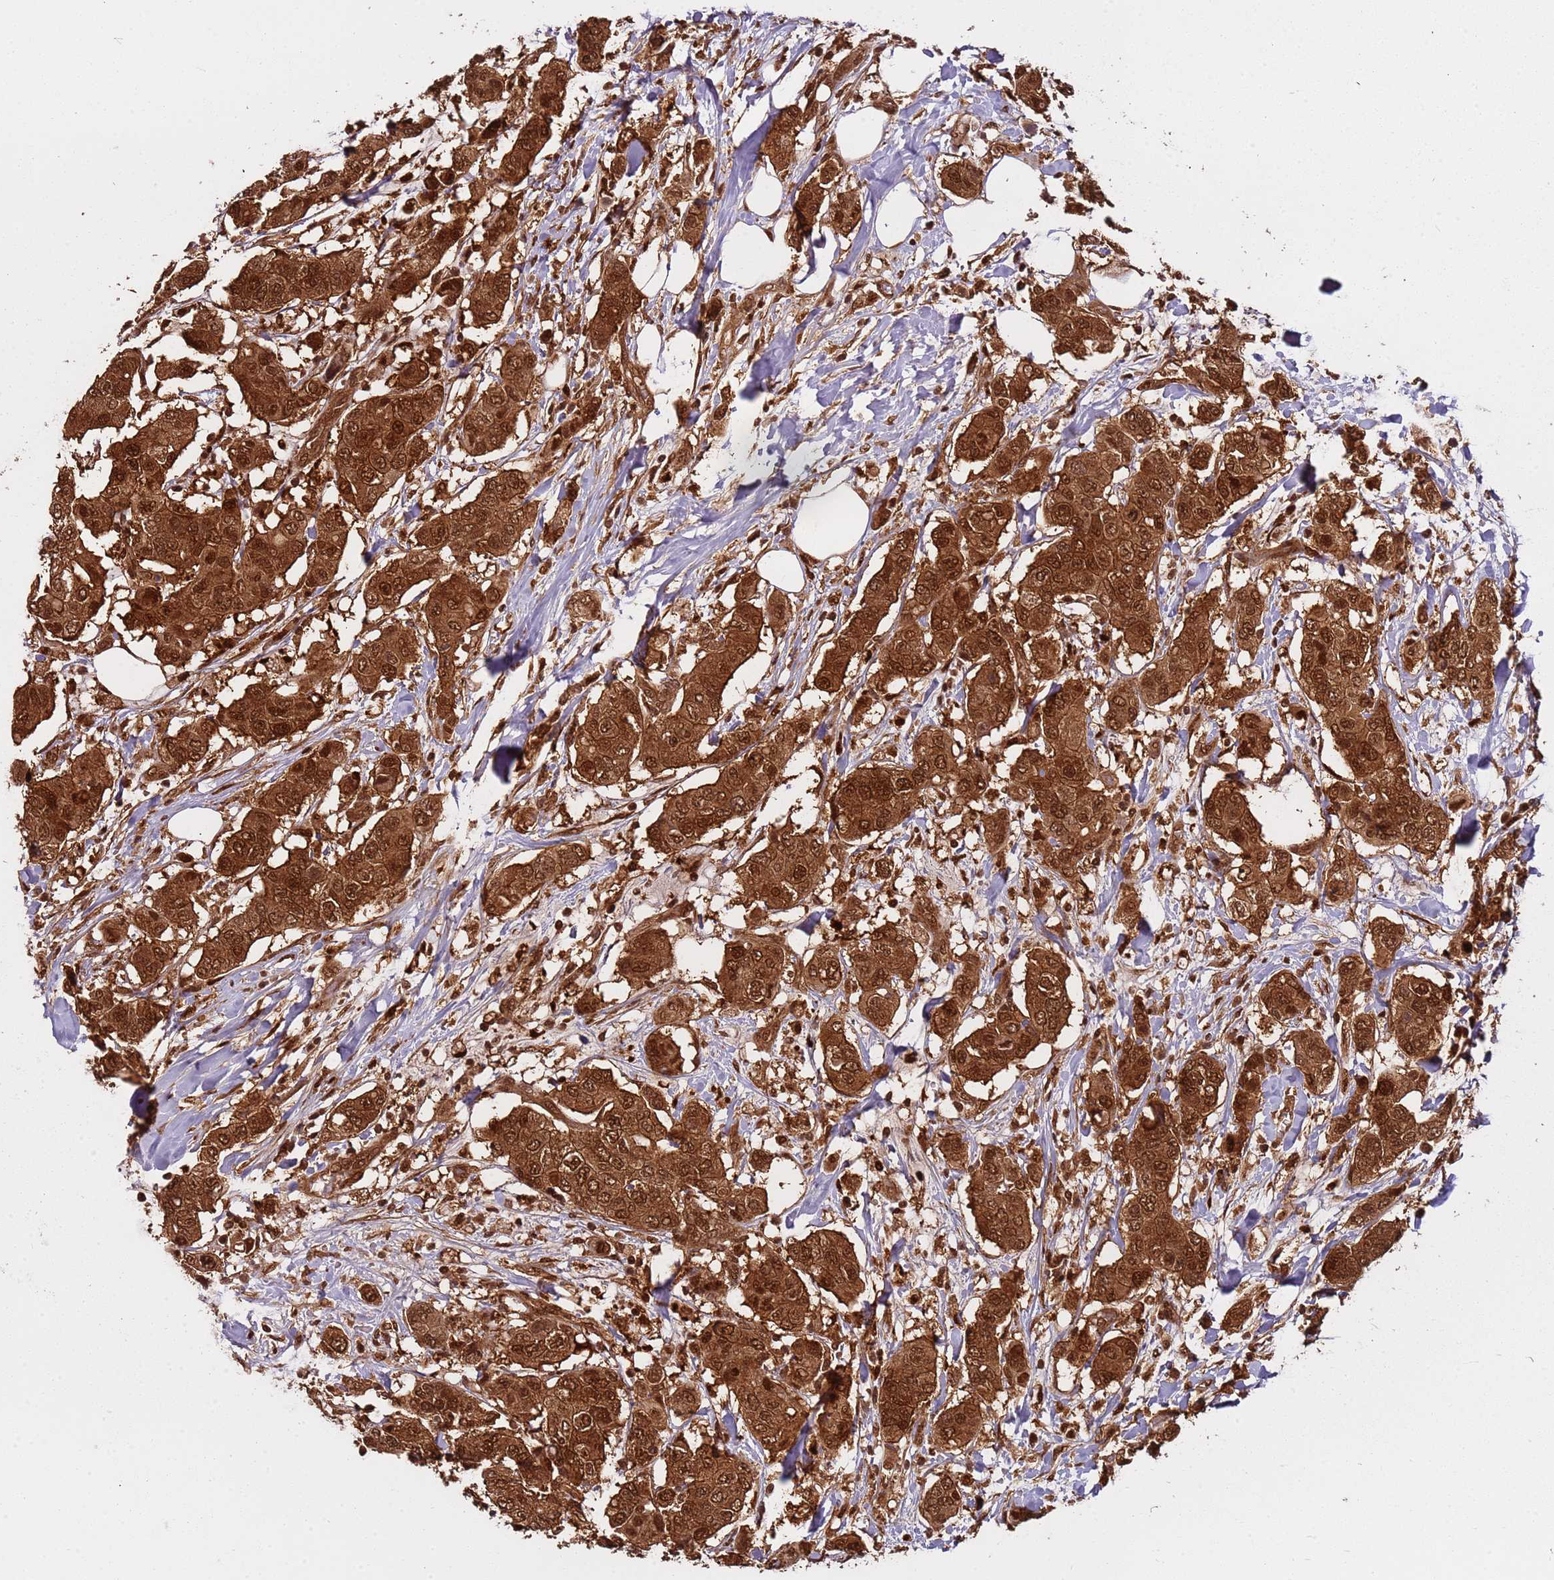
{"staining": {"intensity": "strong", "quantity": ">75%", "location": "cytoplasmic/membranous,nuclear"}, "tissue": "breast cancer", "cell_type": "Tumor cells", "image_type": "cancer", "snomed": [{"axis": "morphology", "description": "Lobular carcinoma"}, {"axis": "topography", "description": "Breast"}], "caption": "Strong cytoplasmic/membranous and nuclear staining is seen in approximately >75% of tumor cells in breast cancer.", "gene": "PGLS", "patient": {"sex": "female", "age": 51}}